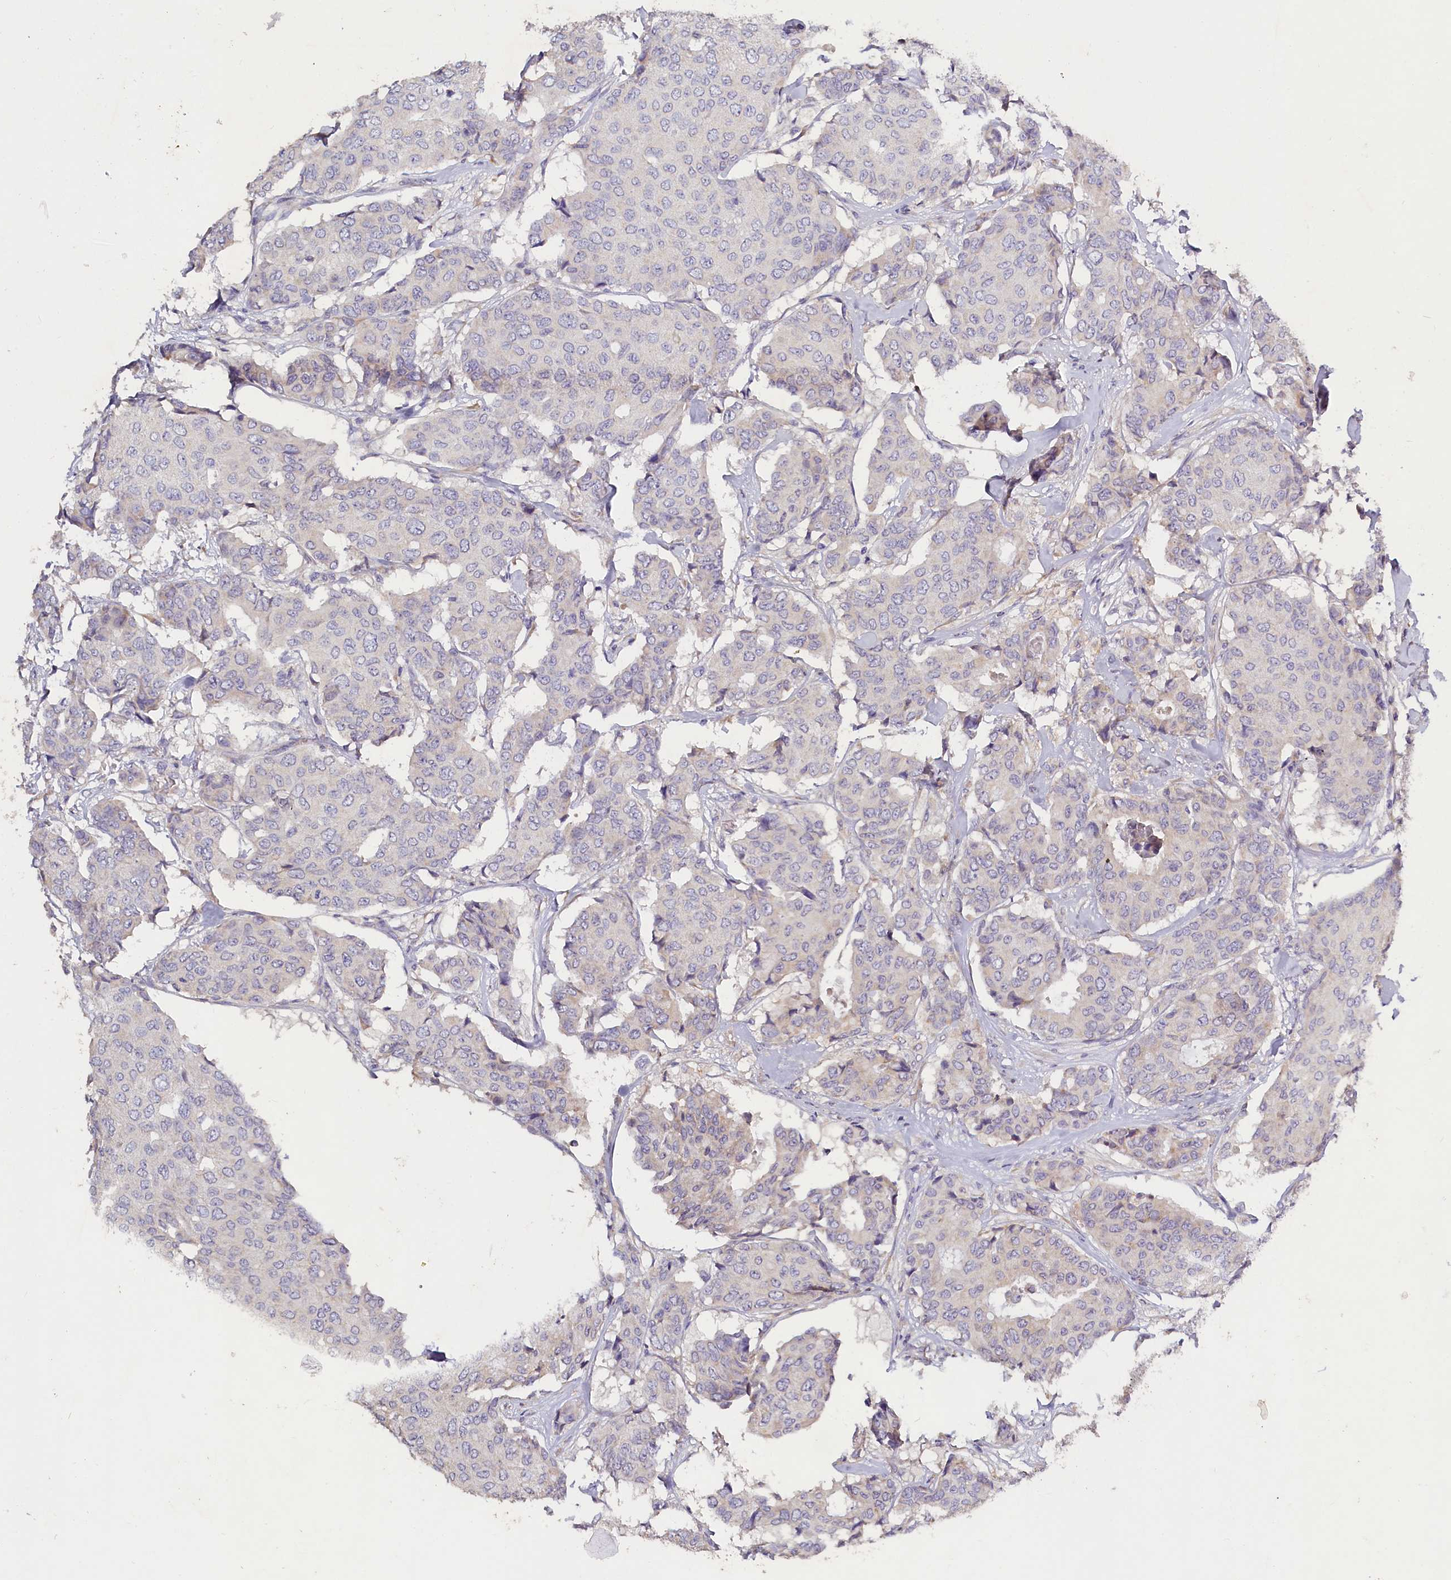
{"staining": {"intensity": "negative", "quantity": "none", "location": "none"}, "tissue": "breast cancer", "cell_type": "Tumor cells", "image_type": "cancer", "snomed": [{"axis": "morphology", "description": "Duct carcinoma"}, {"axis": "topography", "description": "Breast"}], "caption": "Immunohistochemistry image of human breast cancer stained for a protein (brown), which shows no positivity in tumor cells.", "gene": "ST7L", "patient": {"sex": "female", "age": 75}}